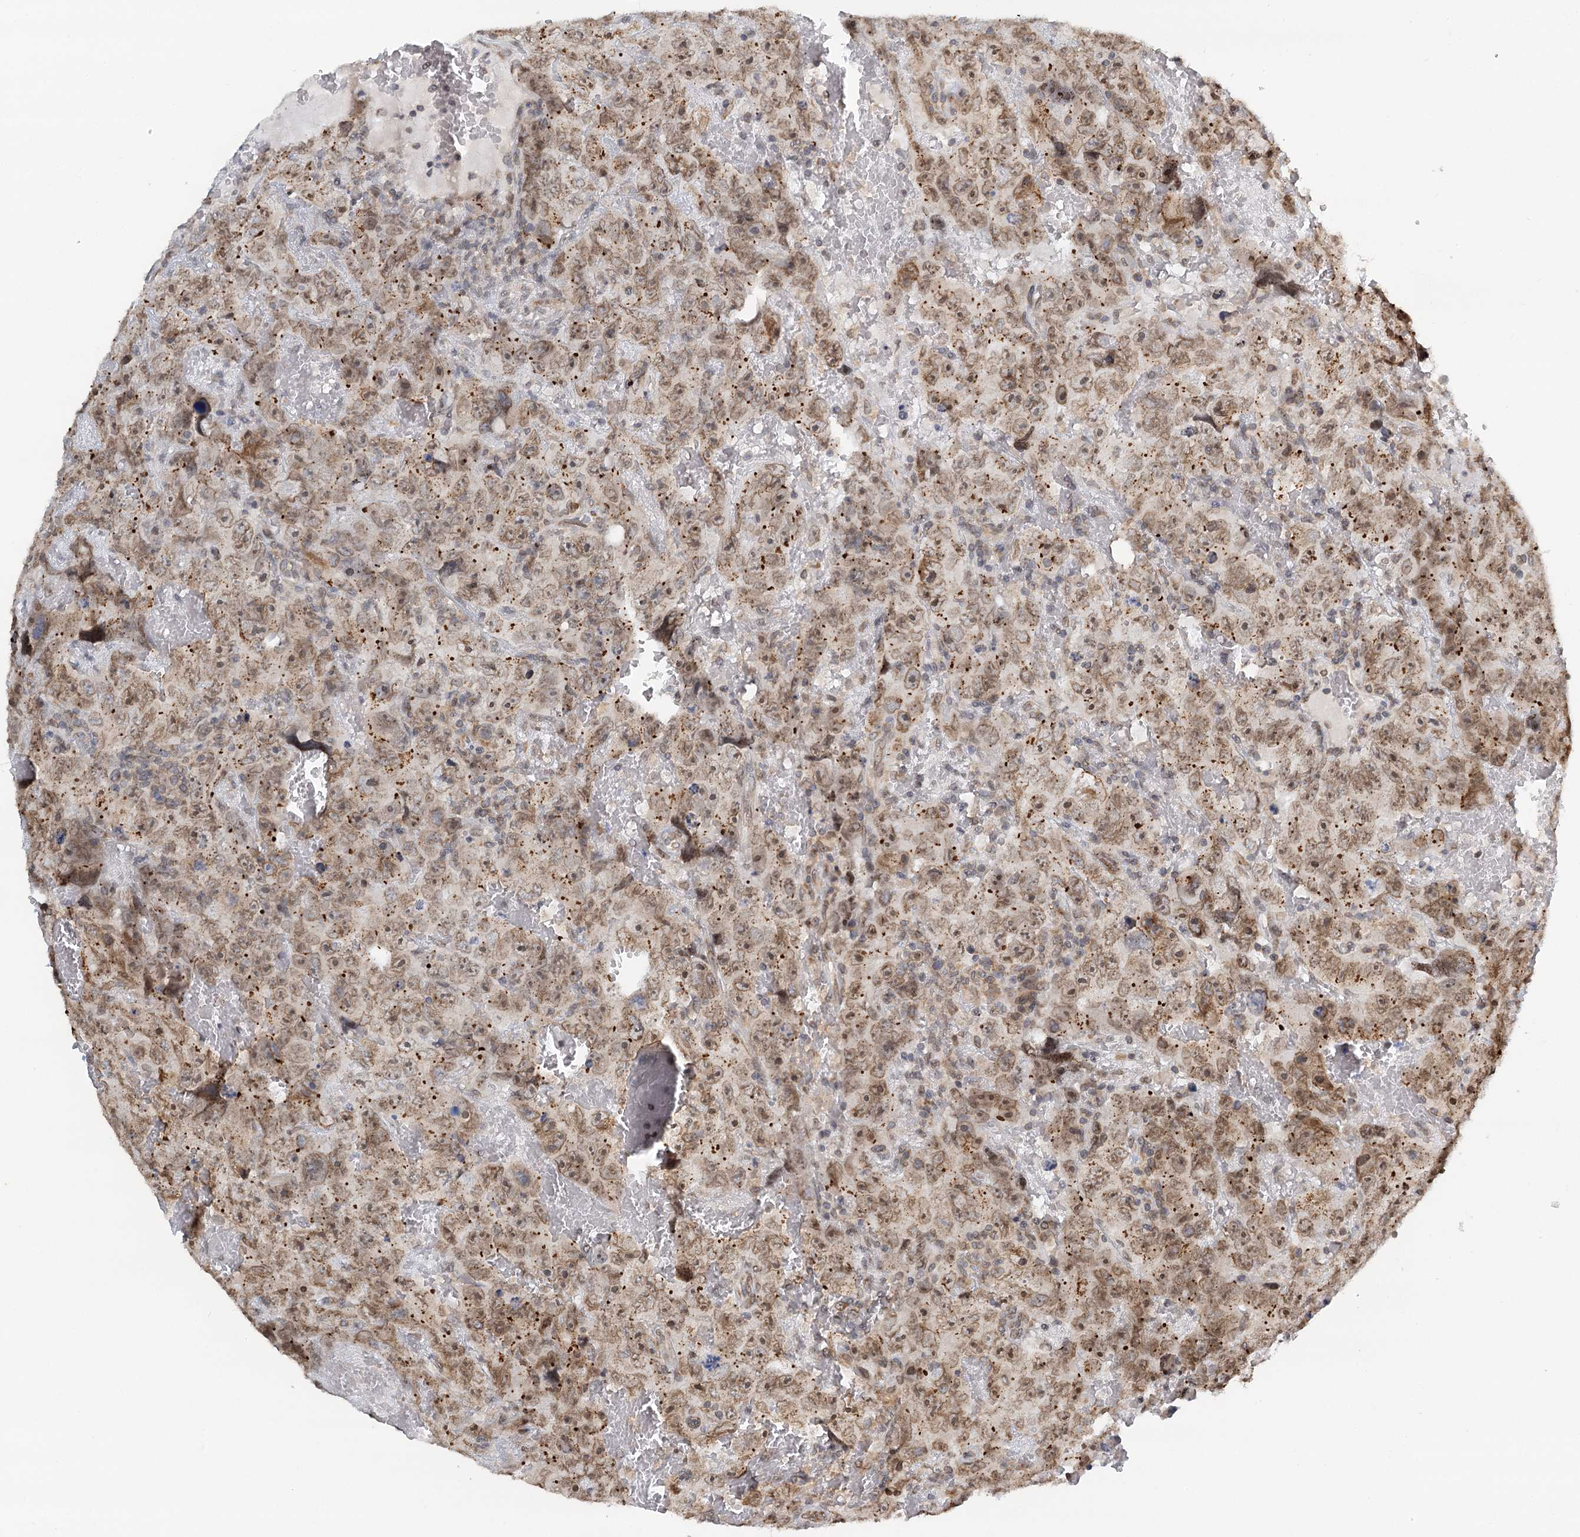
{"staining": {"intensity": "moderate", "quantity": ">75%", "location": "cytoplasmic/membranous,nuclear"}, "tissue": "testis cancer", "cell_type": "Tumor cells", "image_type": "cancer", "snomed": [{"axis": "morphology", "description": "Carcinoma, Embryonal, NOS"}, {"axis": "topography", "description": "Testis"}], "caption": "Immunohistochemistry (IHC) (DAB) staining of human testis cancer (embryonal carcinoma) exhibits moderate cytoplasmic/membranous and nuclear protein staining in about >75% of tumor cells.", "gene": "TREX1", "patient": {"sex": "male", "age": 45}}